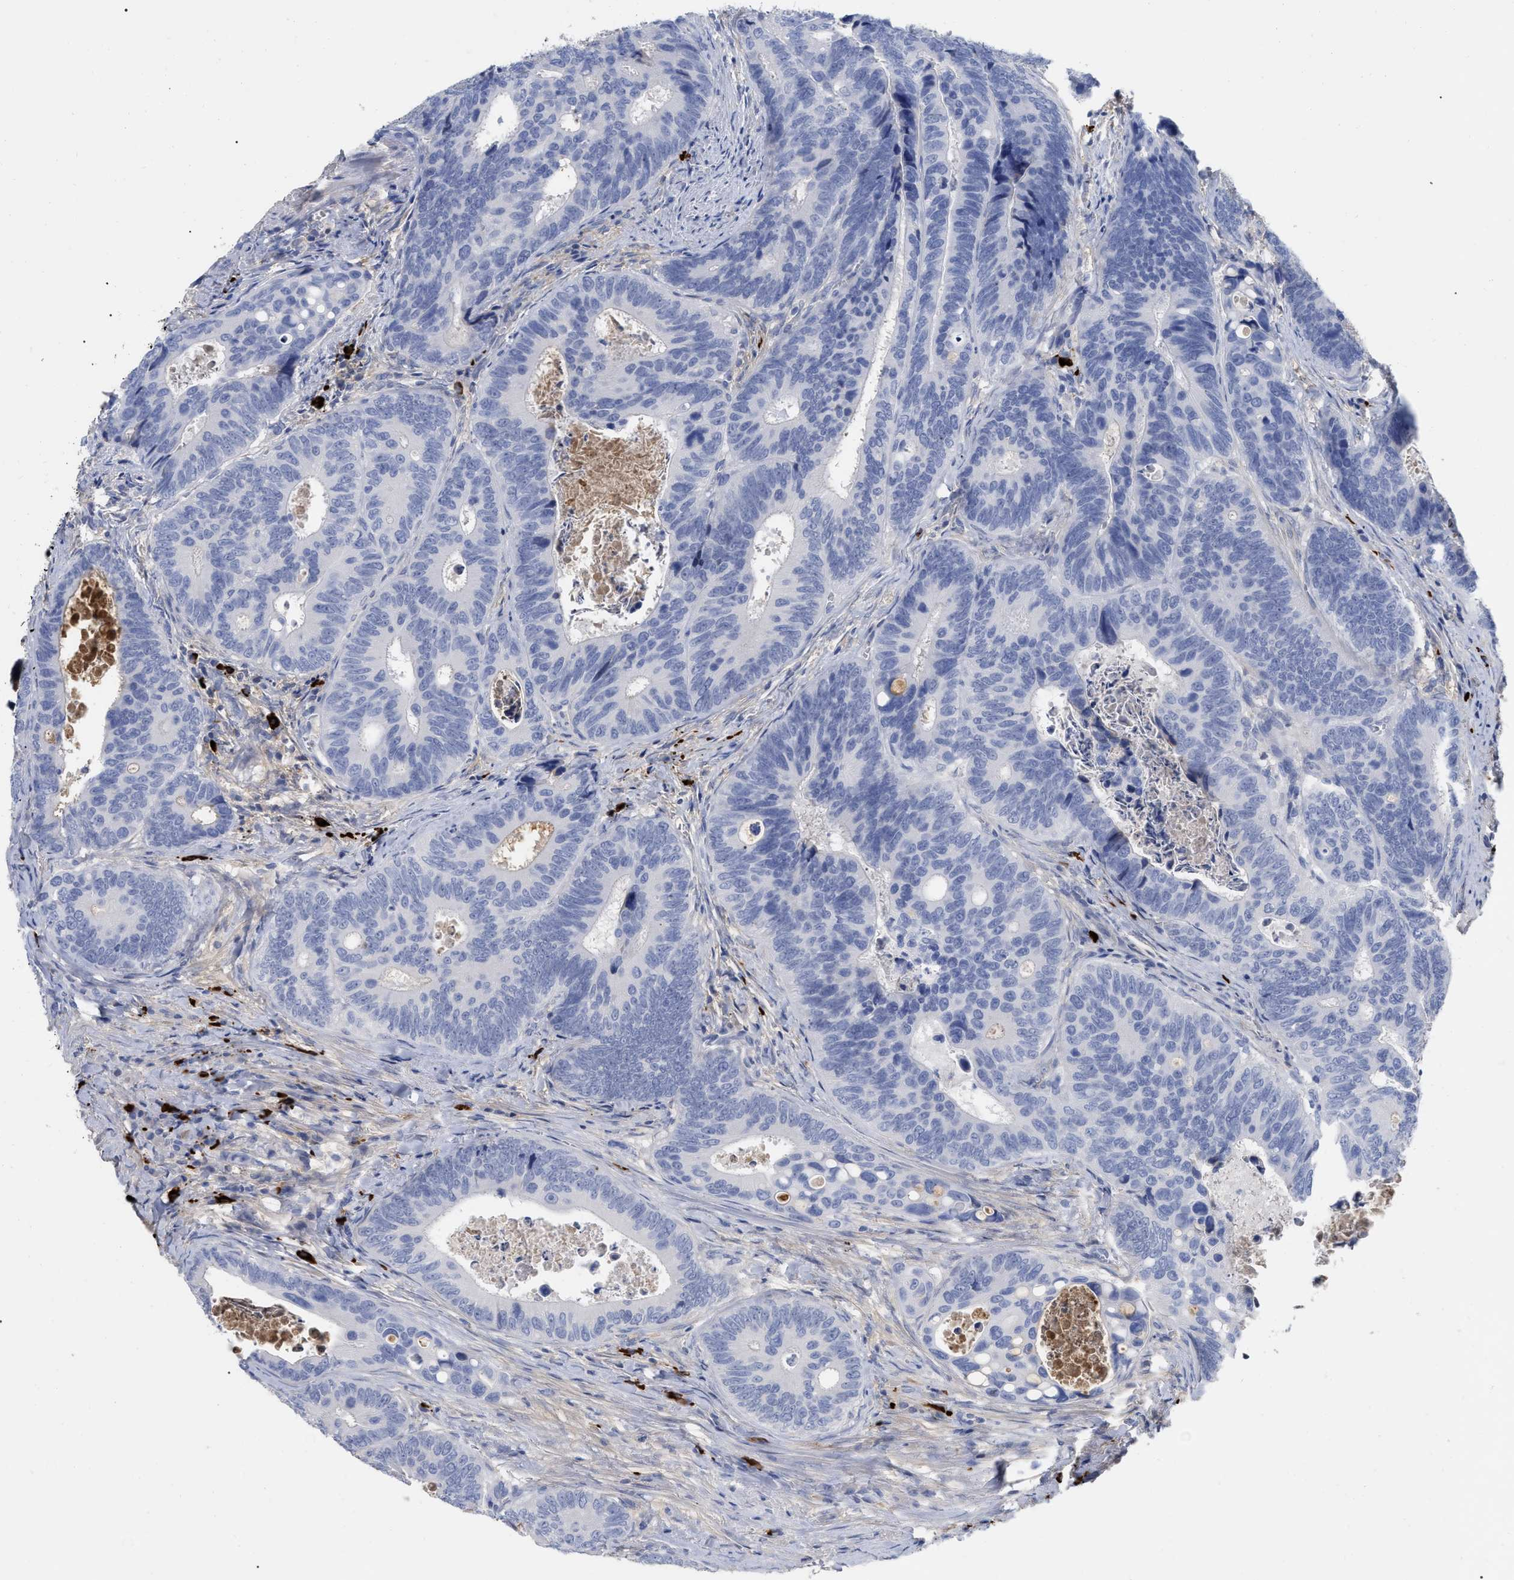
{"staining": {"intensity": "negative", "quantity": "none", "location": "none"}, "tissue": "colorectal cancer", "cell_type": "Tumor cells", "image_type": "cancer", "snomed": [{"axis": "morphology", "description": "Inflammation, NOS"}, {"axis": "morphology", "description": "Adenocarcinoma, NOS"}, {"axis": "topography", "description": "Colon"}], "caption": "There is no significant staining in tumor cells of colorectal cancer (adenocarcinoma).", "gene": "IGHV5-51", "patient": {"sex": "male", "age": 72}}